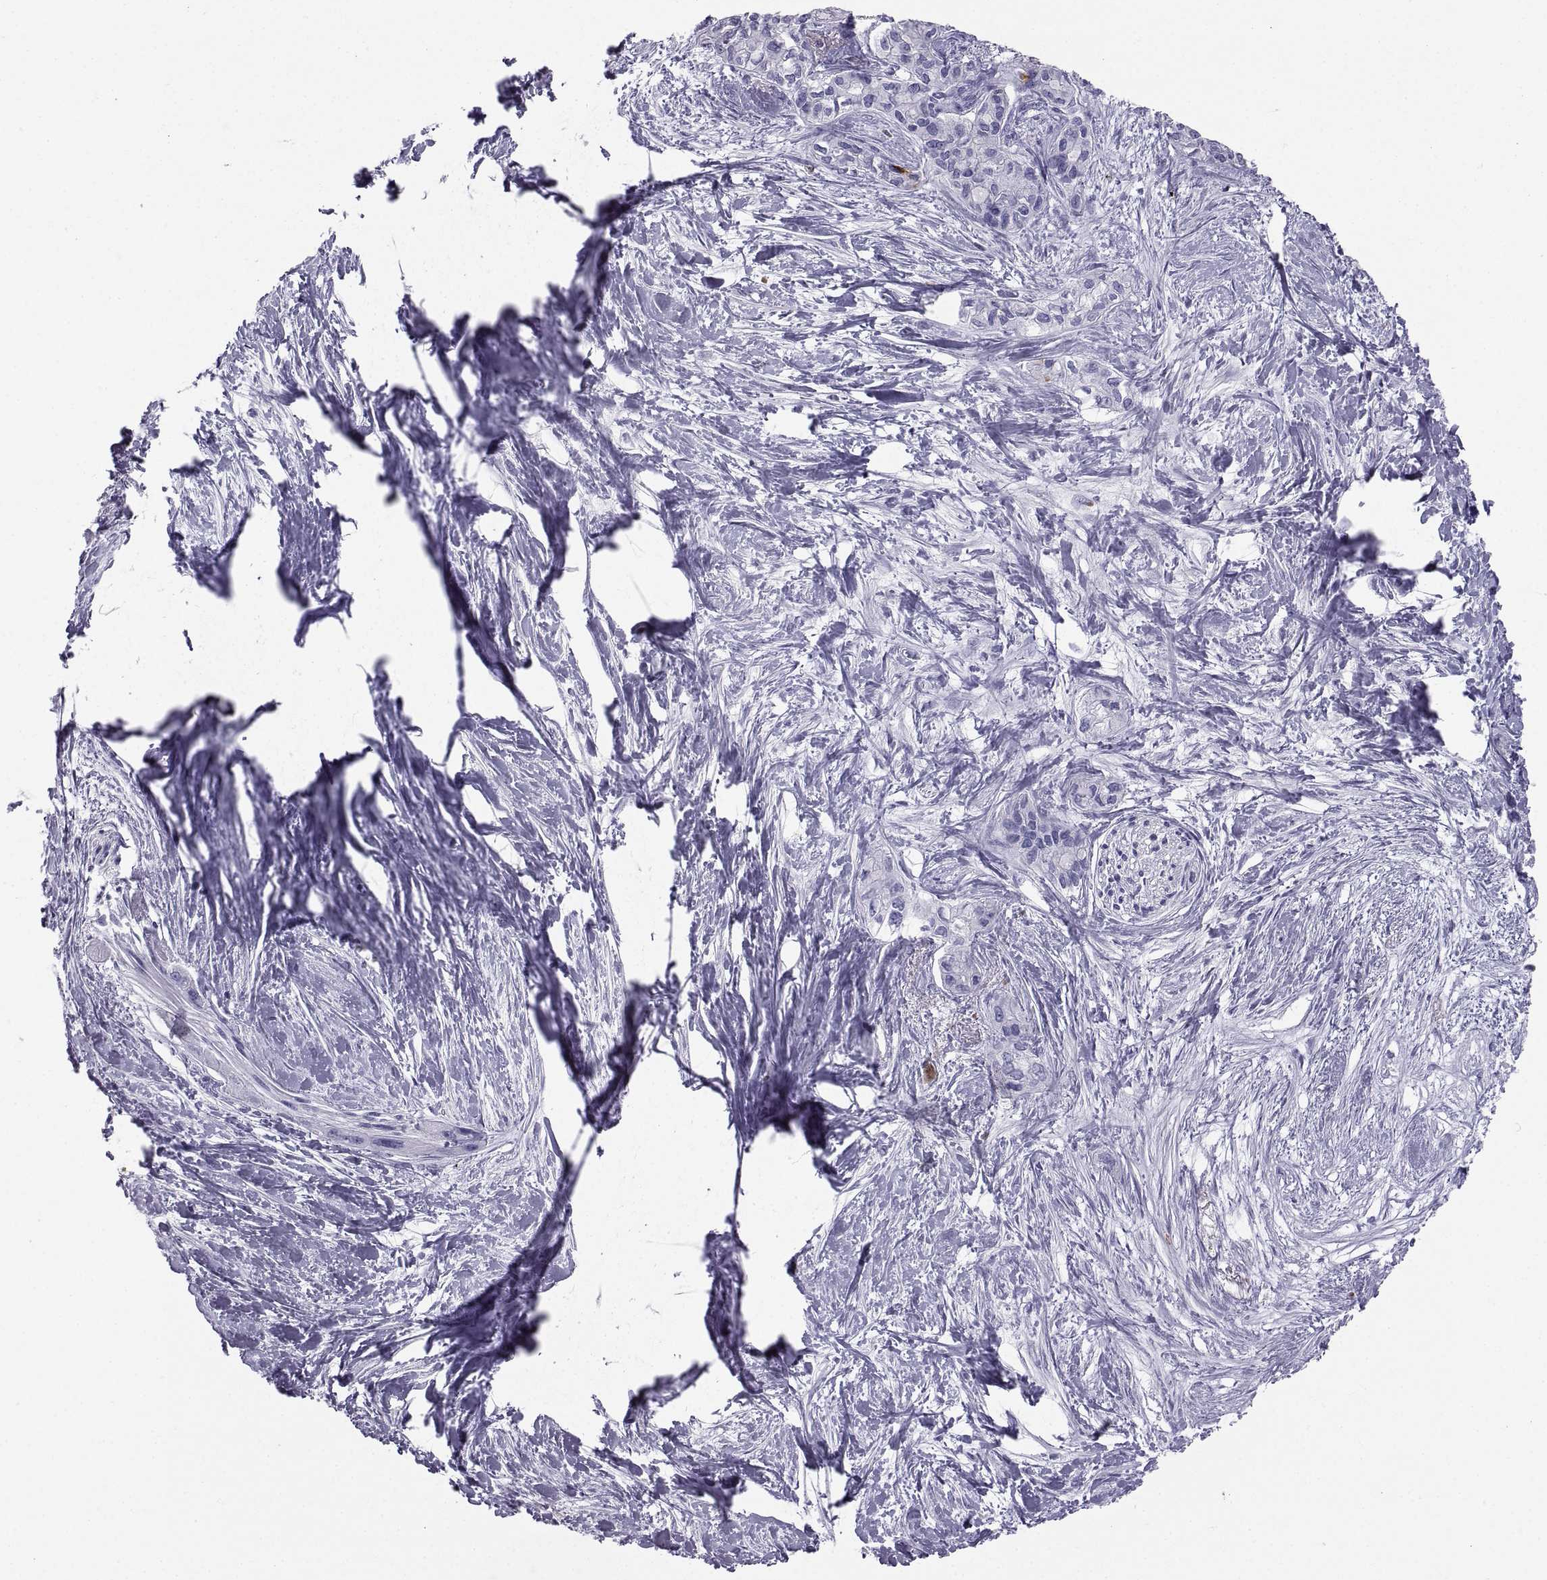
{"staining": {"intensity": "negative", "quantity": "none", "location": "none"}, "tissue": "pancreatic cancer", "cell_type": "Tumor cells", "image_type": "cancer", "snomed": [{"axis": "morphology", "description": "Adenocarcinoma, NOS"}, {"axis": "topography", "description": "Pancreas"}], "caption": "Immunohistochemical staining of pancreatic cancer (adenocarcinoma) shows no significant staining in tumor cells. (DAB (3,3'-diaminobenzidine) immunohistochemistry (IHC), high magnification).", "gene": "PCSK1N", "patient": {"sex": "female", "age": 50}}